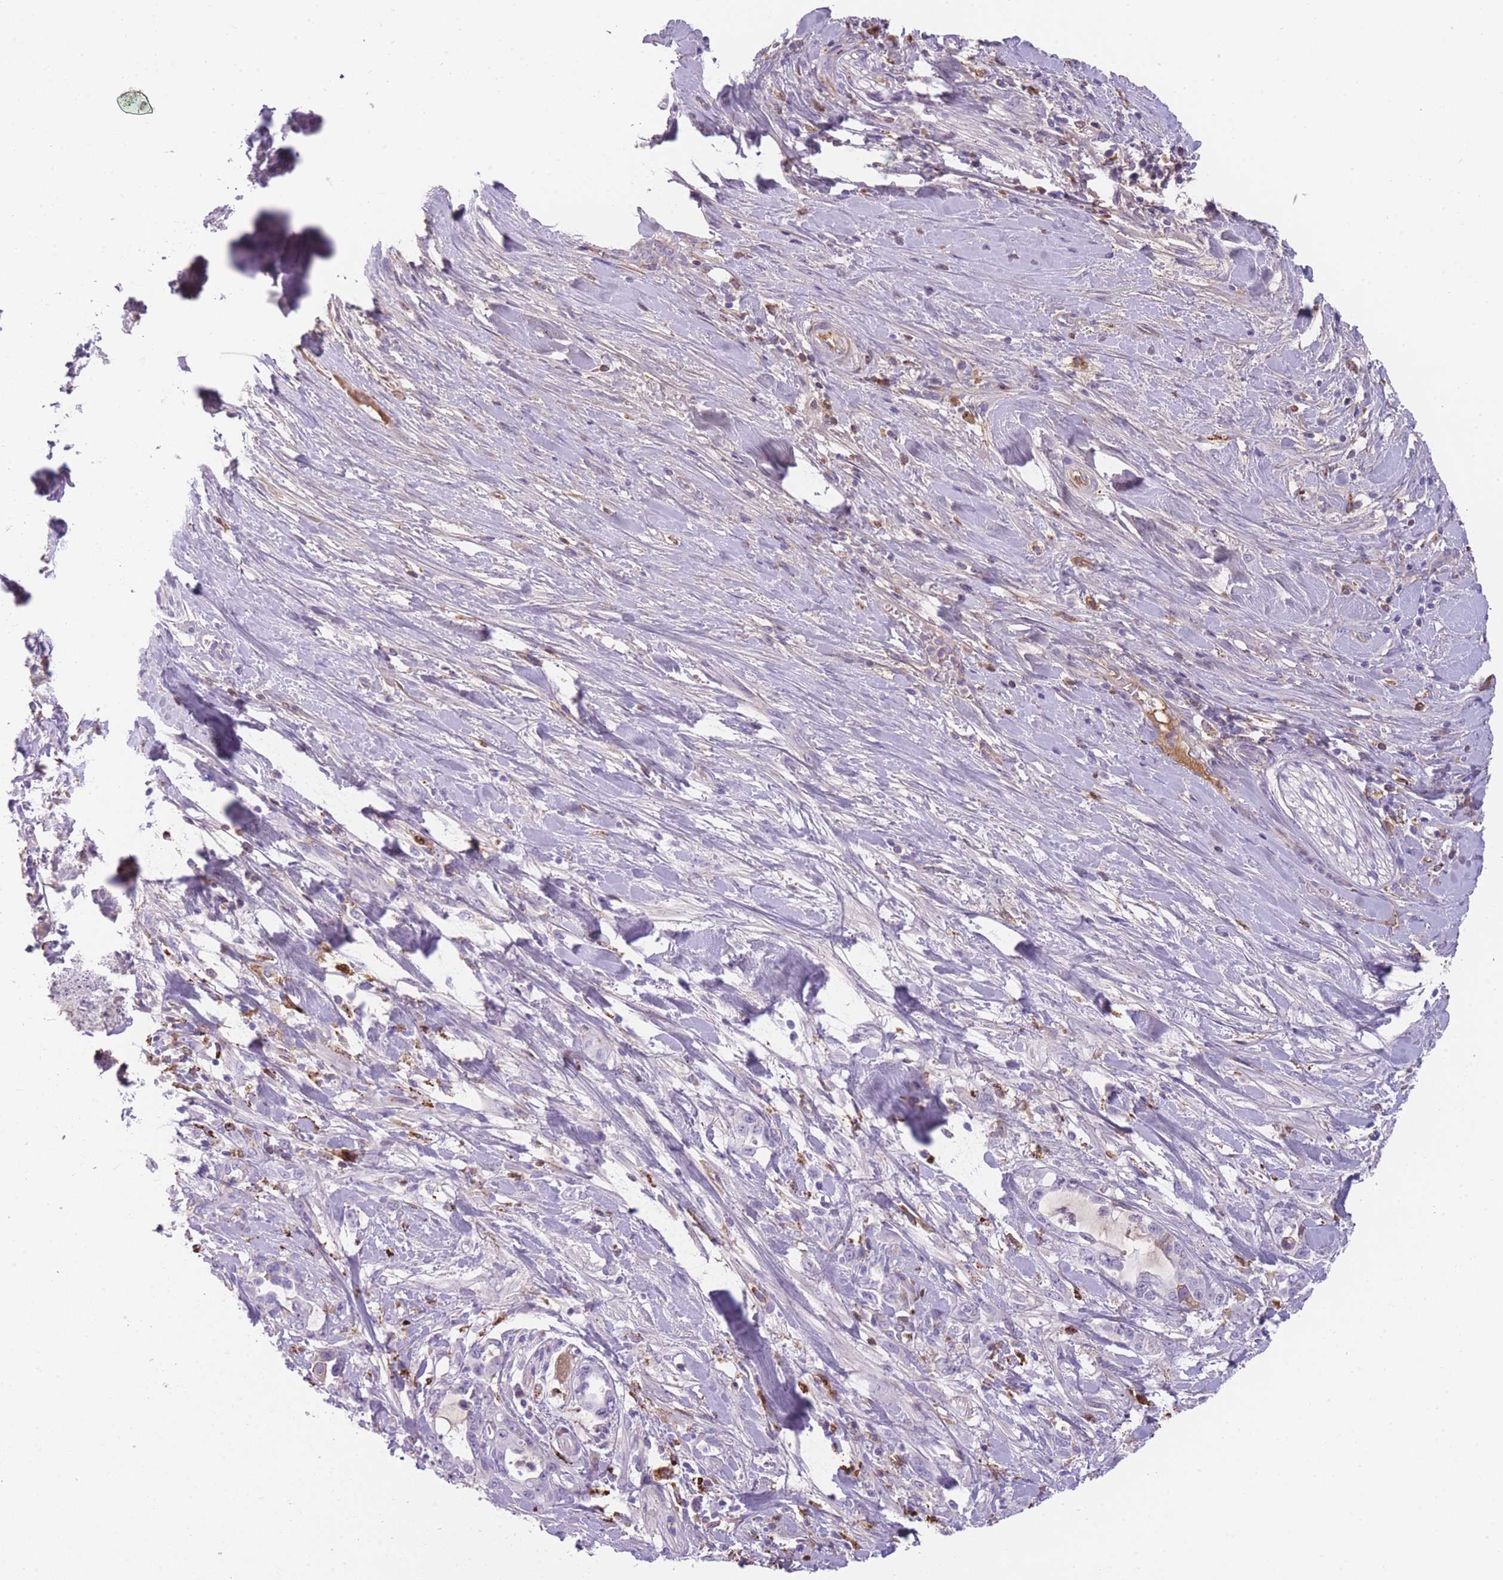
{"staining": {"intensity": "negative", "quantity": "none", "location": "none"}, "tissue": "pancreatic cancer", "cell_type": "Tumor cells", "image_type": "cancer", "snomed": [{"axis": "morphology", "description": "Adenocarcinoma, NOS"}, {"axis": "topography", "description": "Pancreas"}], "caption": "Tumor cells show no significant expression in pancreatic cancer (adenocarcinoma).", "gene": "GNAT1", "patient": {"sex": "female", "age": 61}}